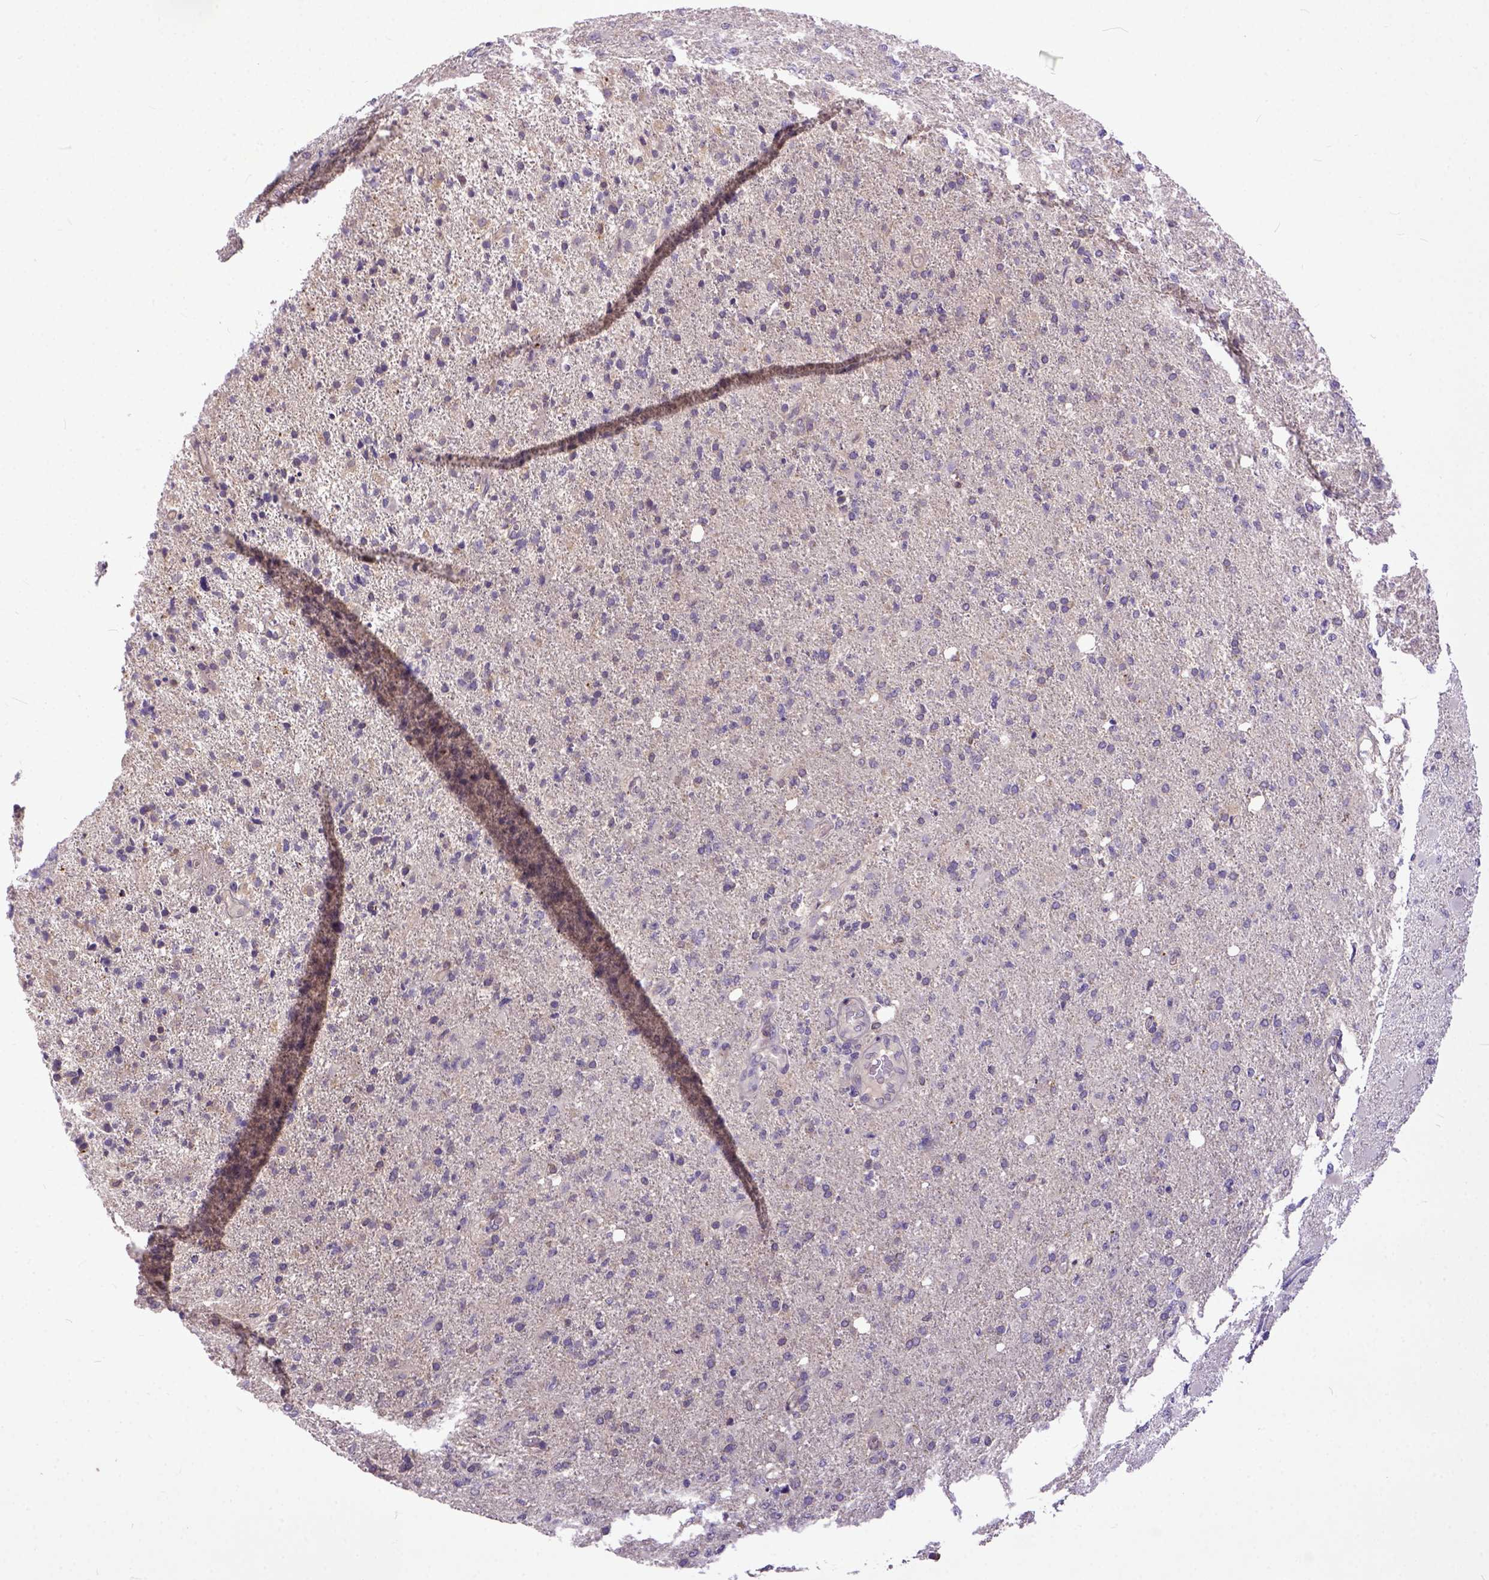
{"staining": {"intensity": "weak", "quantity": "25%-75%", "location": "cytoplasmic/membranous"}, "tissue": "glioma", "cell_type": "Tumor cells", "image_type": "cancer", "snomed": [{"axis": "morphology", "description": "Glioma, malignant, High grade"}, {"axis": "topography", "description": "Cerebral cortex"}], "caption": "Human glioma stained with a protein marker demonstrates weak staining in tumor cells.", "gene": "CPNE1", "patient": {"sex": "male", "age": 70}}